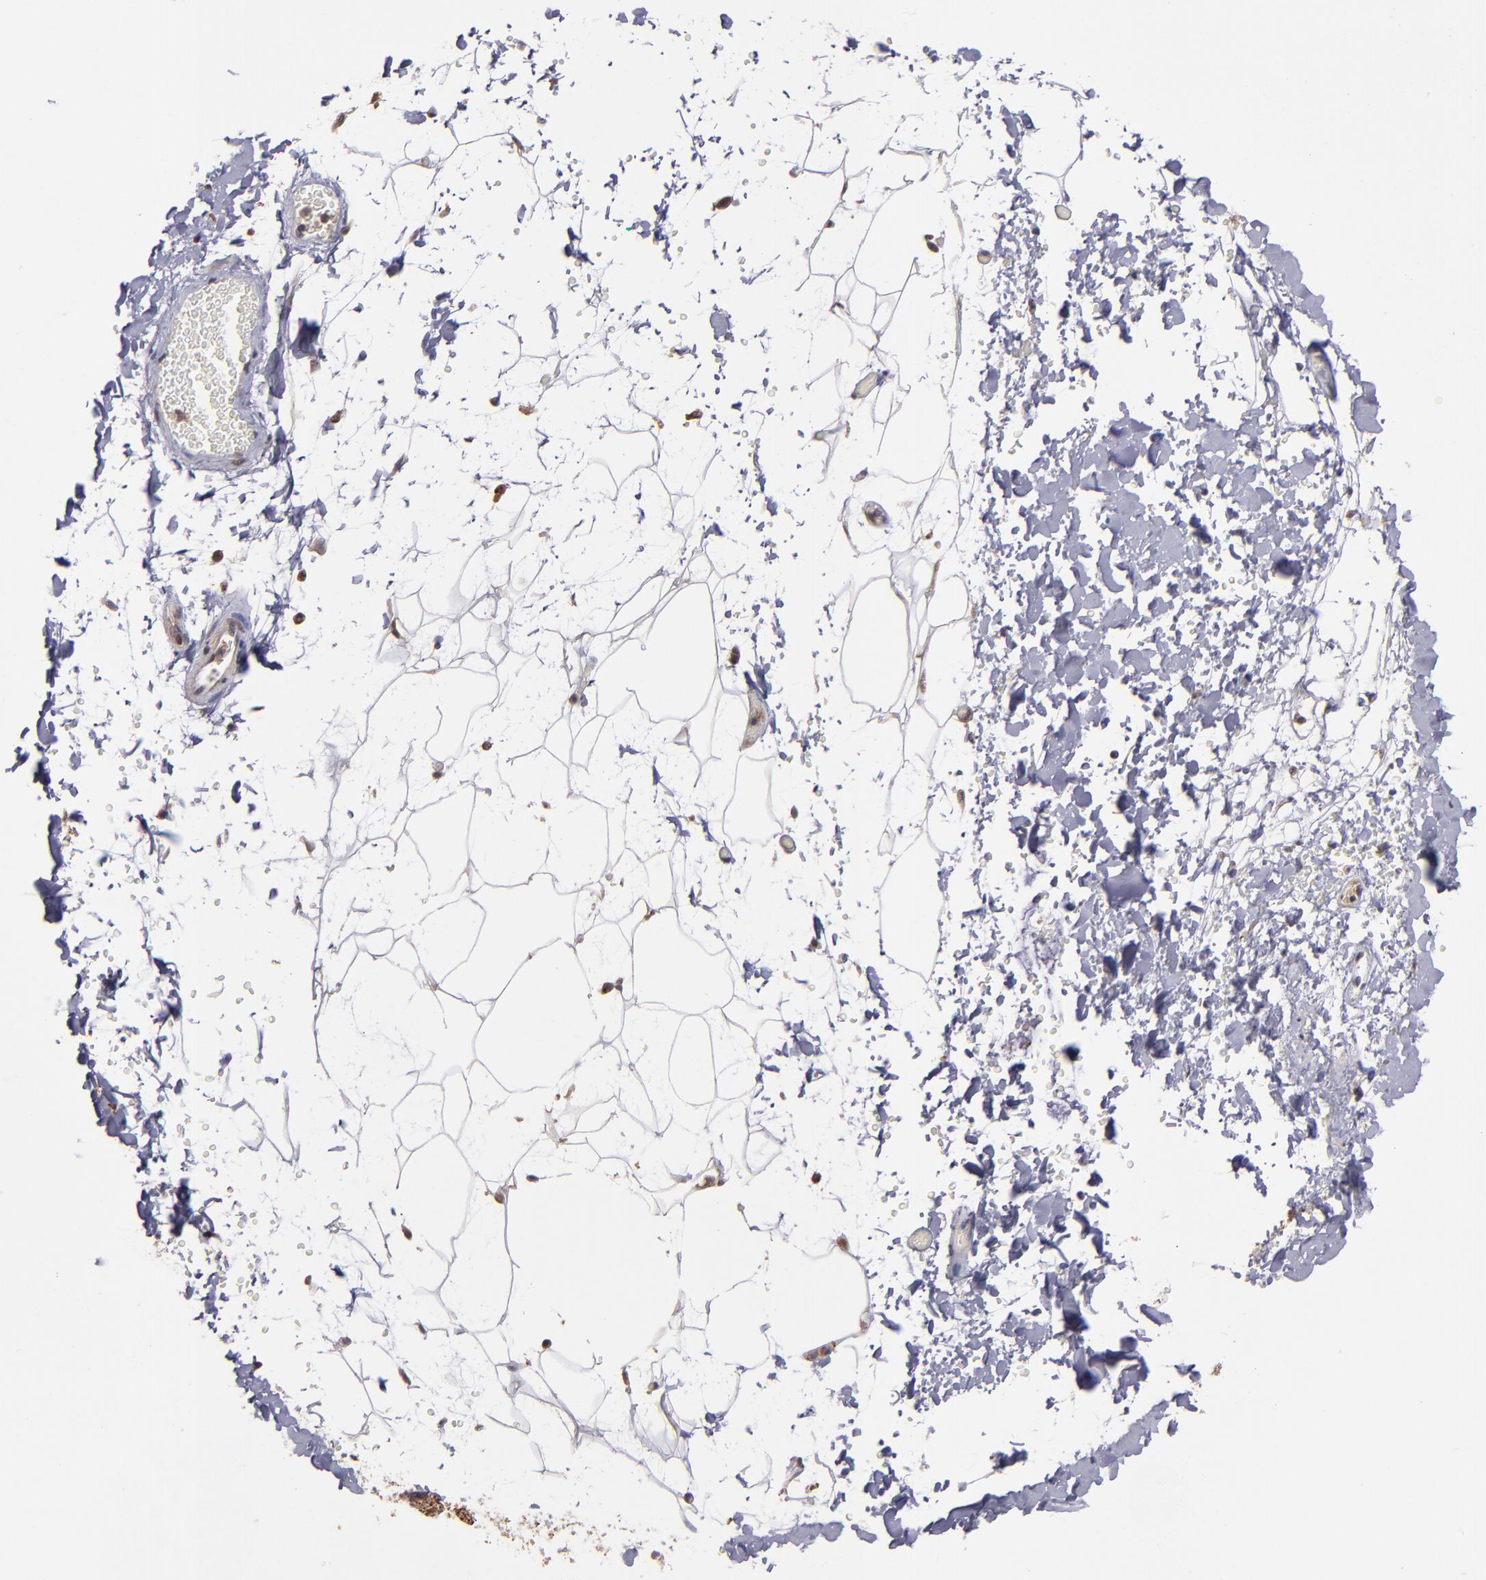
{"staining": {"intensity": "weak", "quantity": ">75%", "location": "cytoplasmic/membranous"}, "tissue": "adipose tissue", "cell_type": "Adipocytes", "image_type": "normal", "snomed": [{"axis": "morphology", "description": "Normal tissue, NOS"}, {"axis": "topography", "description": "Soft tissue"}], "caption": "Adipocytes exhibit weak cytoplasmic/membranous positivity in about >75% of cells in normal adipose tissue.", "gene": "SIPA1L1", "patient": {"sex": "male", "age": 72}}